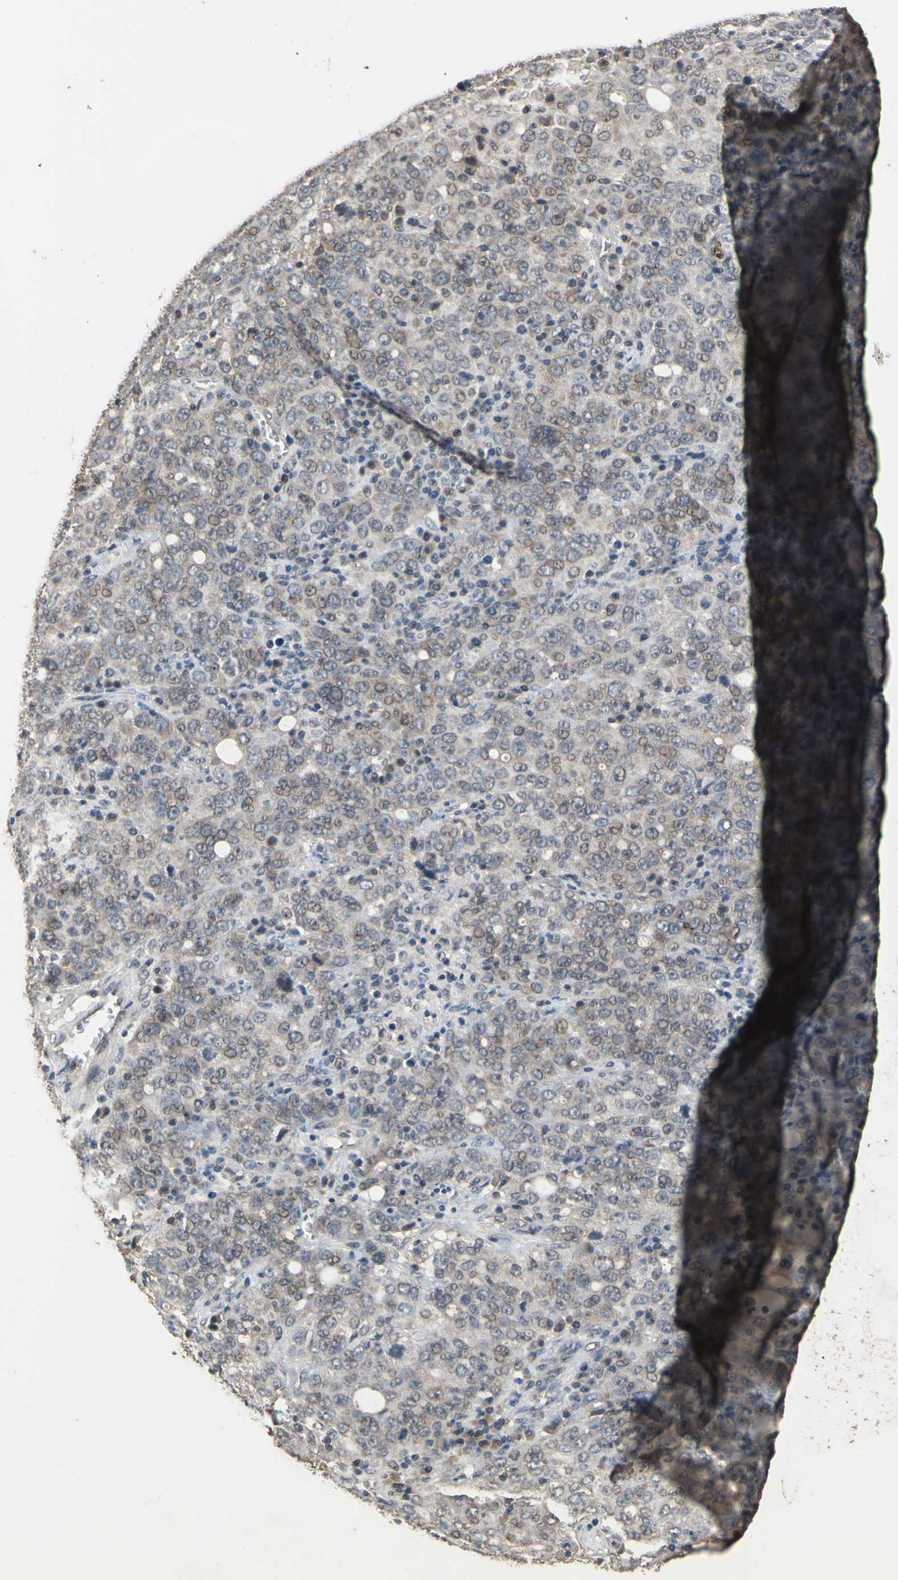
{"staining": {"intensity": "weak", "quantity": "25%-75%", "location": "cytoplasmic/membranous,nuclear"}, "tissue": "ovarian cancer", "cell_type": "Tumor cells", "image_type": "cancer", "snomed": [{"axis": "morphology", "description": "Carcinoma, endometroid"}, {"axis": "topography", "description": "Ovary"}], "caption": "An image showing weak cytoplasmic/membranous and nuclear expression in approximately 25%-75% of tumor cells in ovarian endometroid carcinoma, as visualized by brown immunohistochemical staining.", "gene": "ZNF174", "patient": {"sex": "female", "age": 62}}